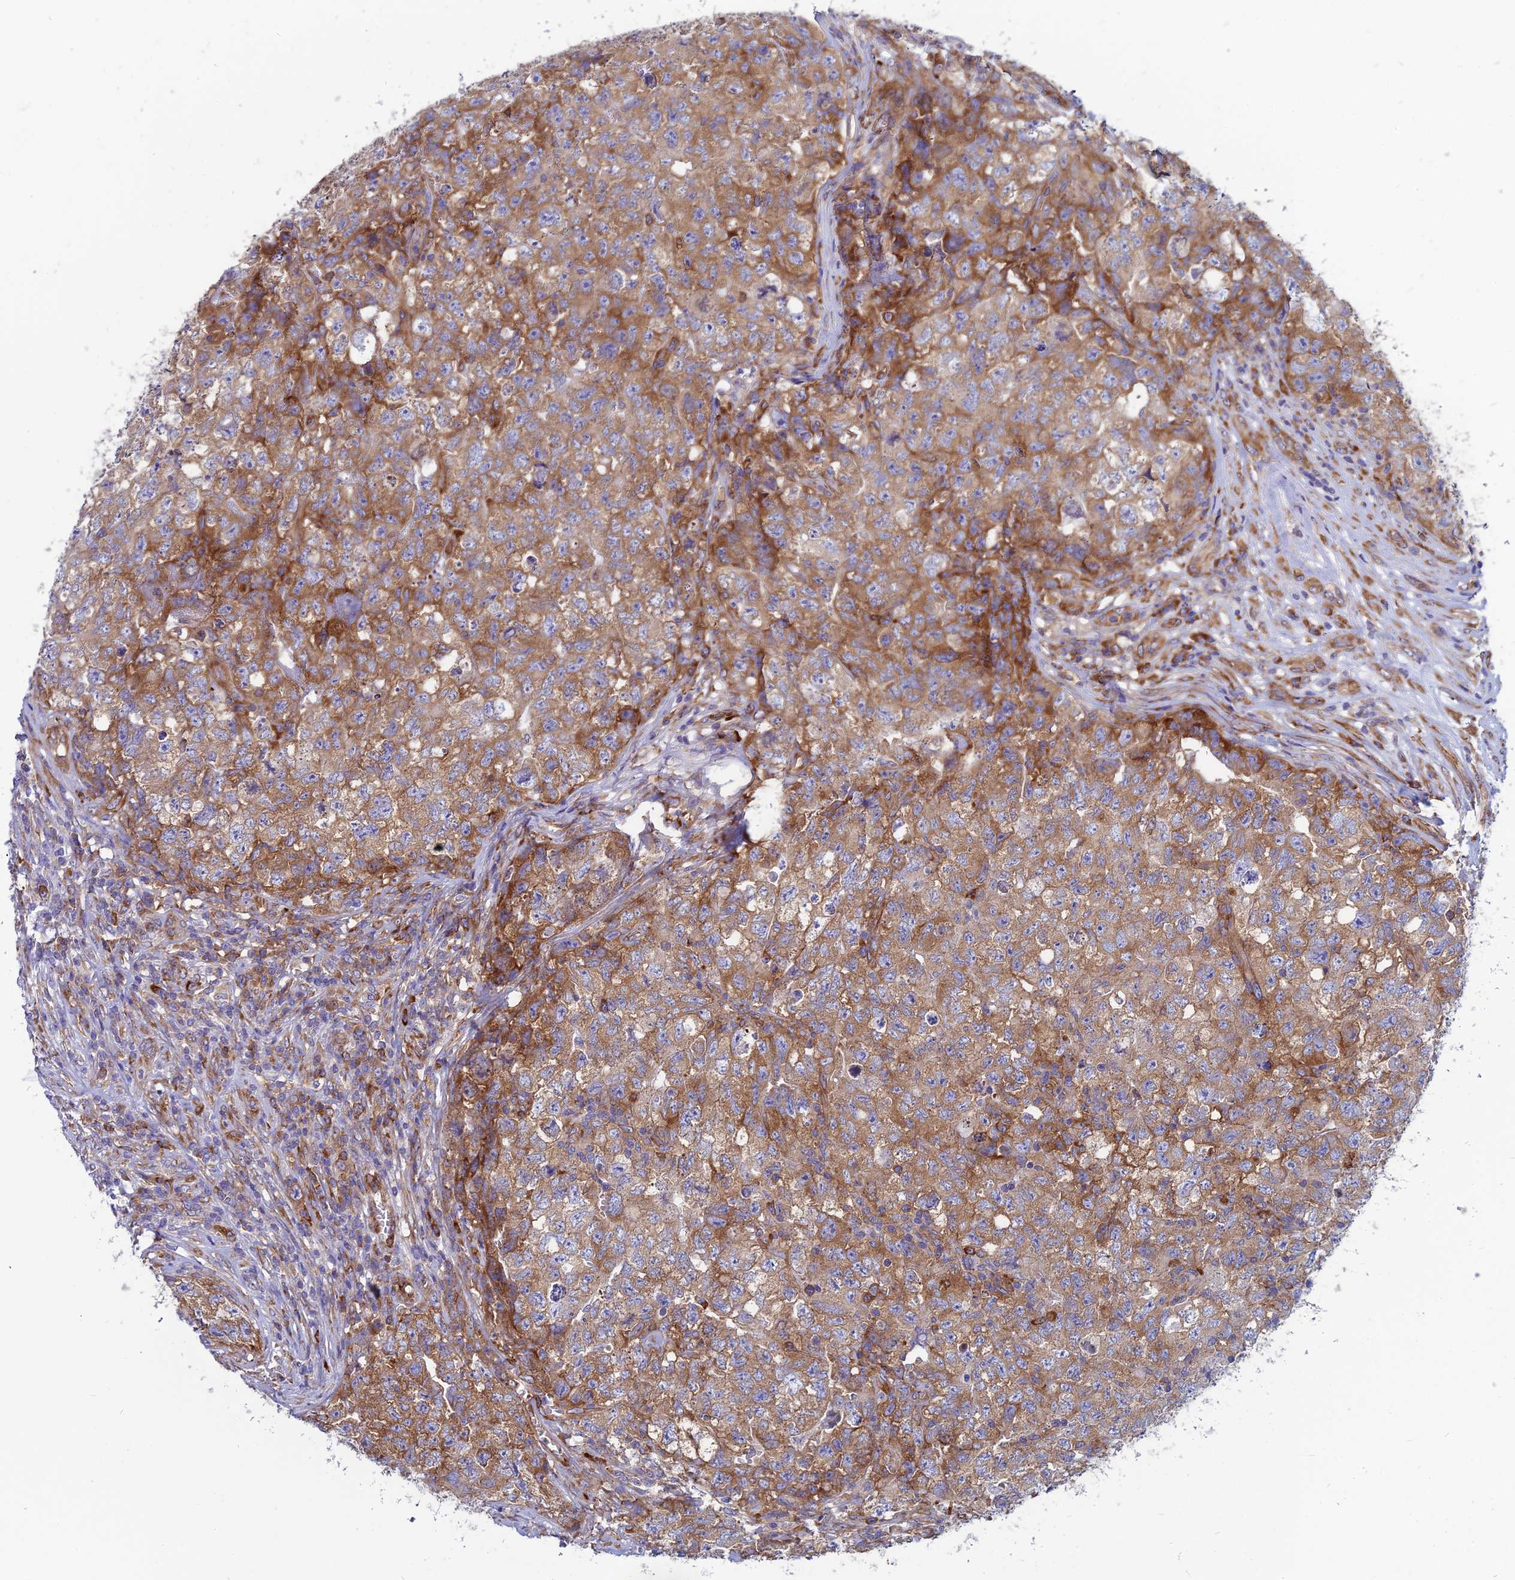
{"staining": {"intensity": "moderate", "quantity": ">75%", "location": "cytoplasmic/membranous"}, "tissue": "testis cancer", "cell_type": "Tumor cells", "image_type": "cancer", "snomed": [{"axis": "morphology", "description": "Carcinoma, Embryonal, NOS"}, {"axis": "topography", "description": "Testis"}], "caption": "IHC staining of testis cancer (embryonal carcinoma), which shows medium levels of moderate cytoplasmic/membranous staining in about >75% of tumor cells indicating moderate cytoplasmic/membranous protein expression. The staining was performed using DAB (3,3'-diaminobenzidine) (brown) for protein detection and nuclei were counterstained in hematoxylin (blue).", "gene": "TXLNA", "patient": {"sex": "male", "age": 31}}